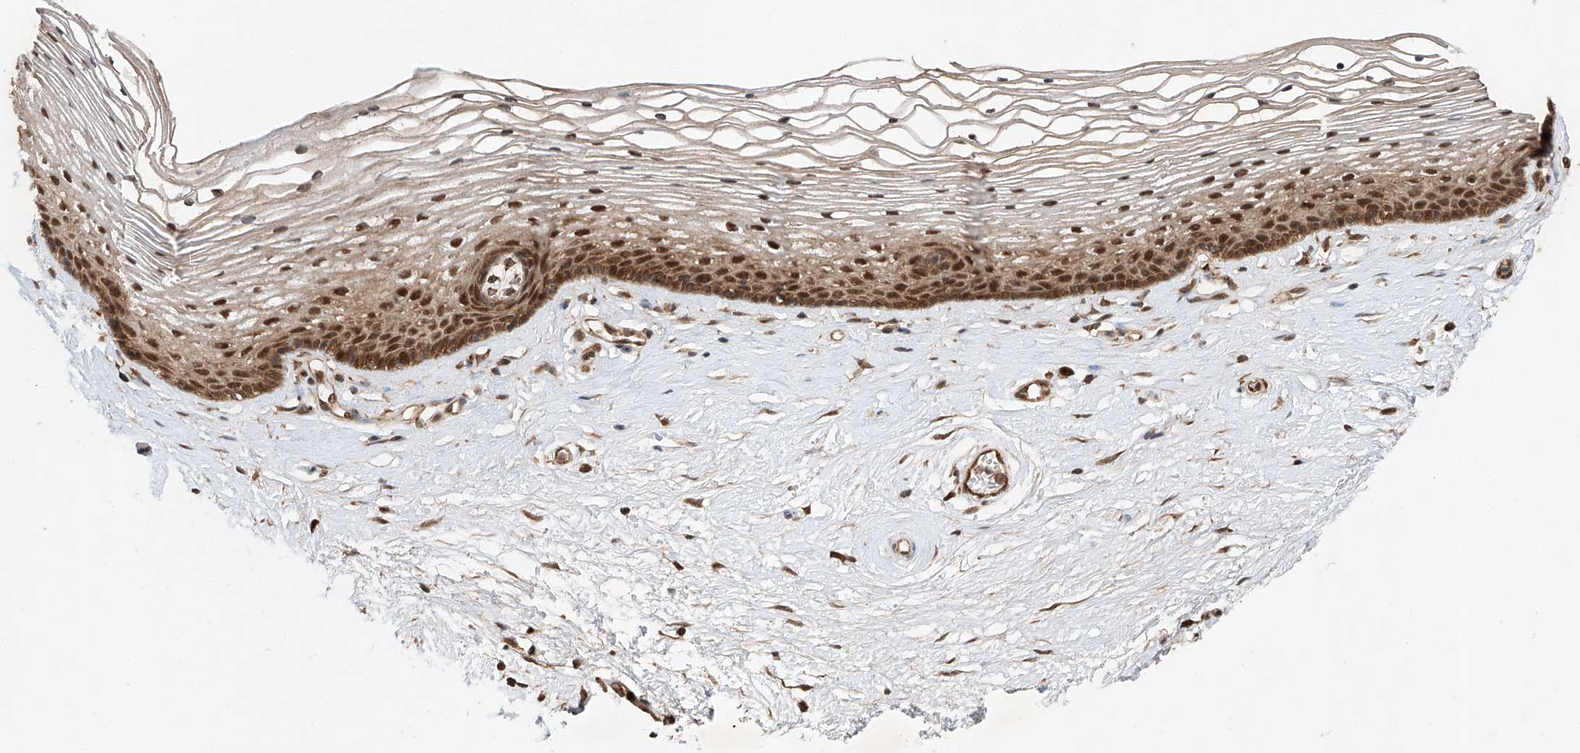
{"staining": {"intensity": "strong", "quantity": "25%-75%", "location": "cytoplasmic/membranous,nuclear"}, "tissue": "vagina", "cell_type": "Squamous epithelial cells", "image_type": "normal", "snomed": [{"axis": "morphology", "description": "Normal tissue, NOS"}, {"axis": "topography", "description": "Vagina"}], "caption": "The image shows immunohistochemical staining of benign vagina. There is strong cytoplasmic/membranous,nuclear staining is seen in approximately 25%-75% of squamous epithelial cells. (IHC, brightfield microscopy, high magnification).", "gene": "ZFP28", "patient": {"sex": "female", "age": 46}}